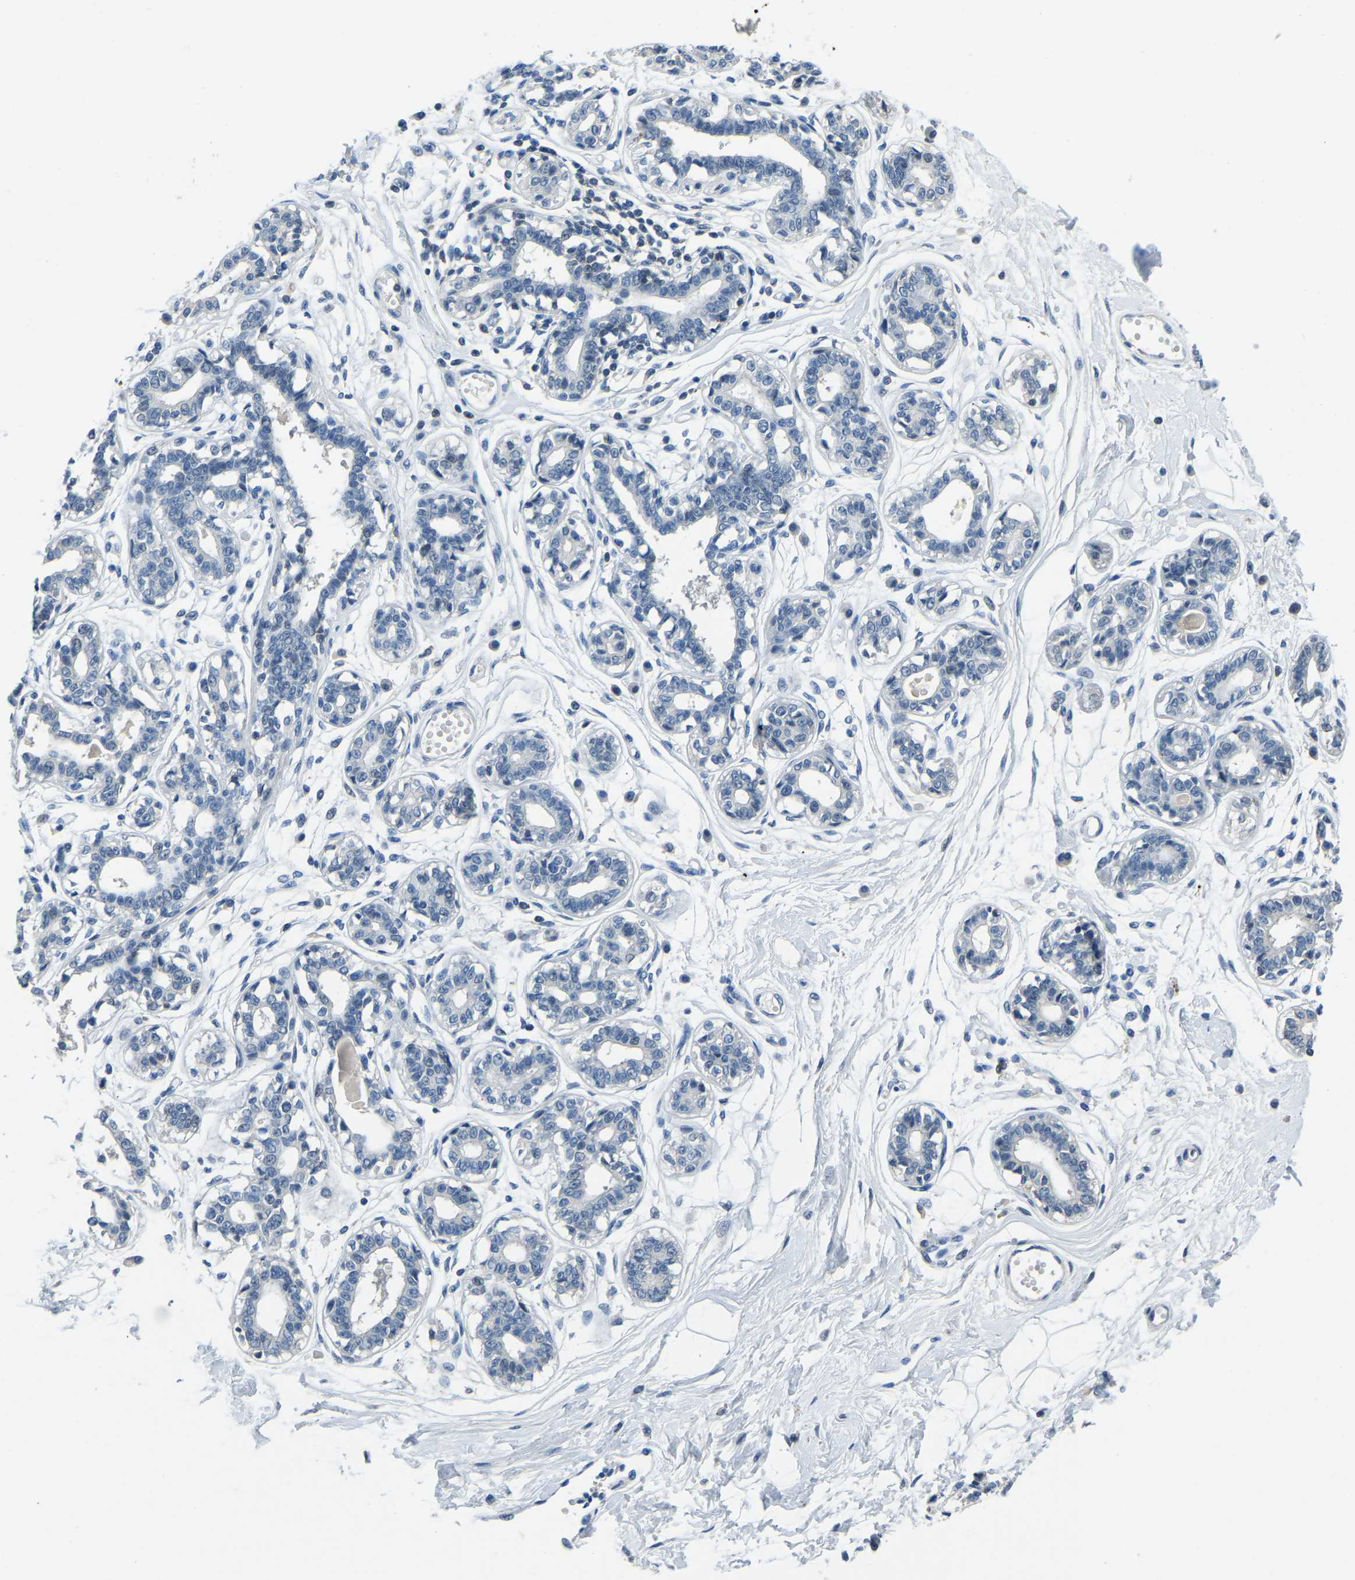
{"staining": {"intensity": "negative", "quantity": "none", "location": "none"}, "tissue": "breast", "cell_type": "Adipocytes", "image_type": "normal", "snomed": [{"axis": "morphology", "description": "Normal tissue, NOS"}, {"axis": "topography", "description": "Breast"}], "caption": "The immunohistochemistry histopathology image has no significant positivity in adipocytes of breast.", "gene": "XIRP1", "patient": {"sex": "female", "age": 45}}